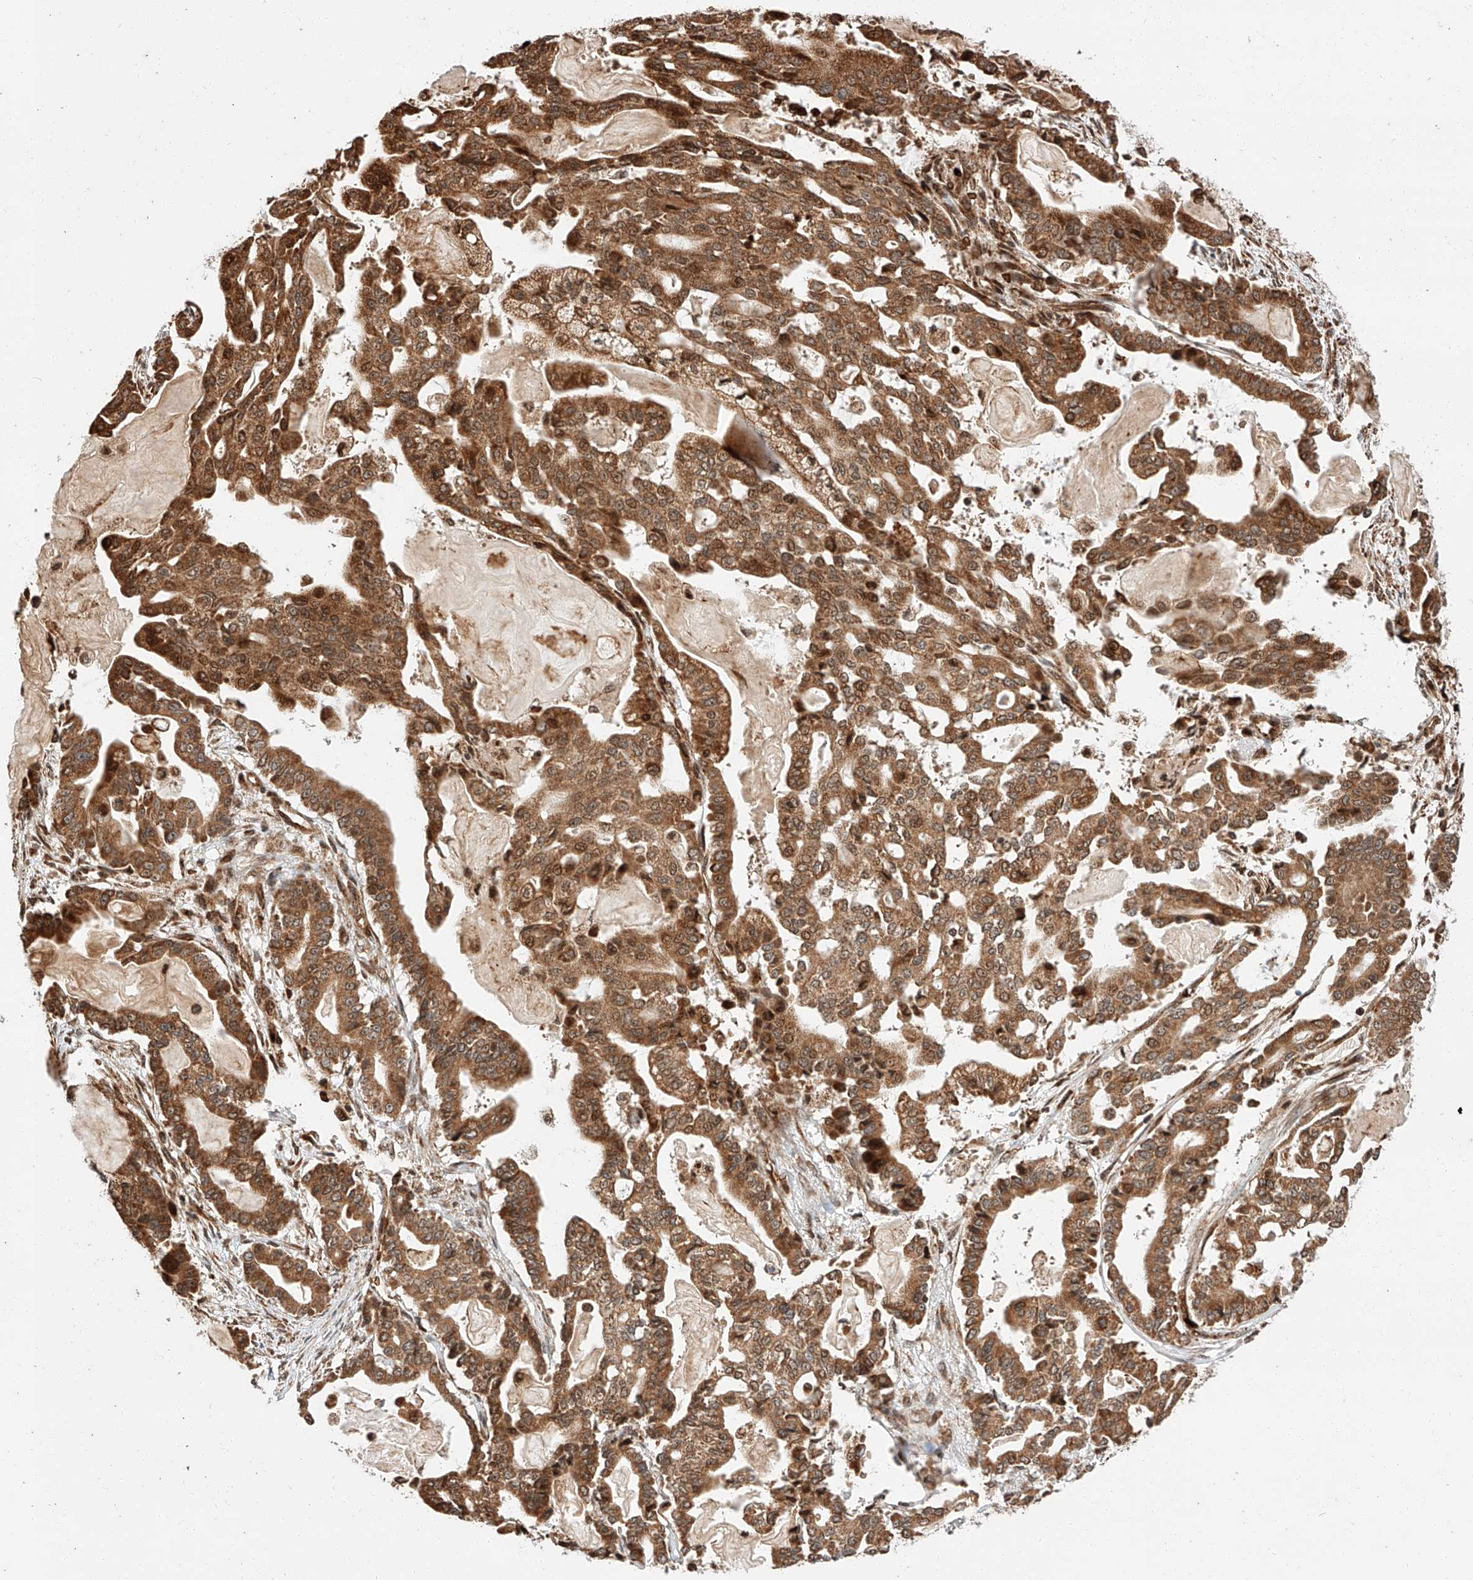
{"staining": {"intensity": "moderate", "quantity": ">75%", "location": "cytoplasmic/membranous,nuclear"}, "tissue": "pancreatic cancer", "cell_type": "Tumor cells", "image_type": "cancer", "snomed": [{"axis": "morphology", "description": "Adenocarcinoma, NOS"}, {"axis": "topography", "description": "Pancreas"}], "caption": "Human pancreatic cancer (adenocarcinoma) stained with a protein marker reveals moderate staining in tumor cells.", "gene": "THTPA", "patient": {"sex": "male", "age": 63}}